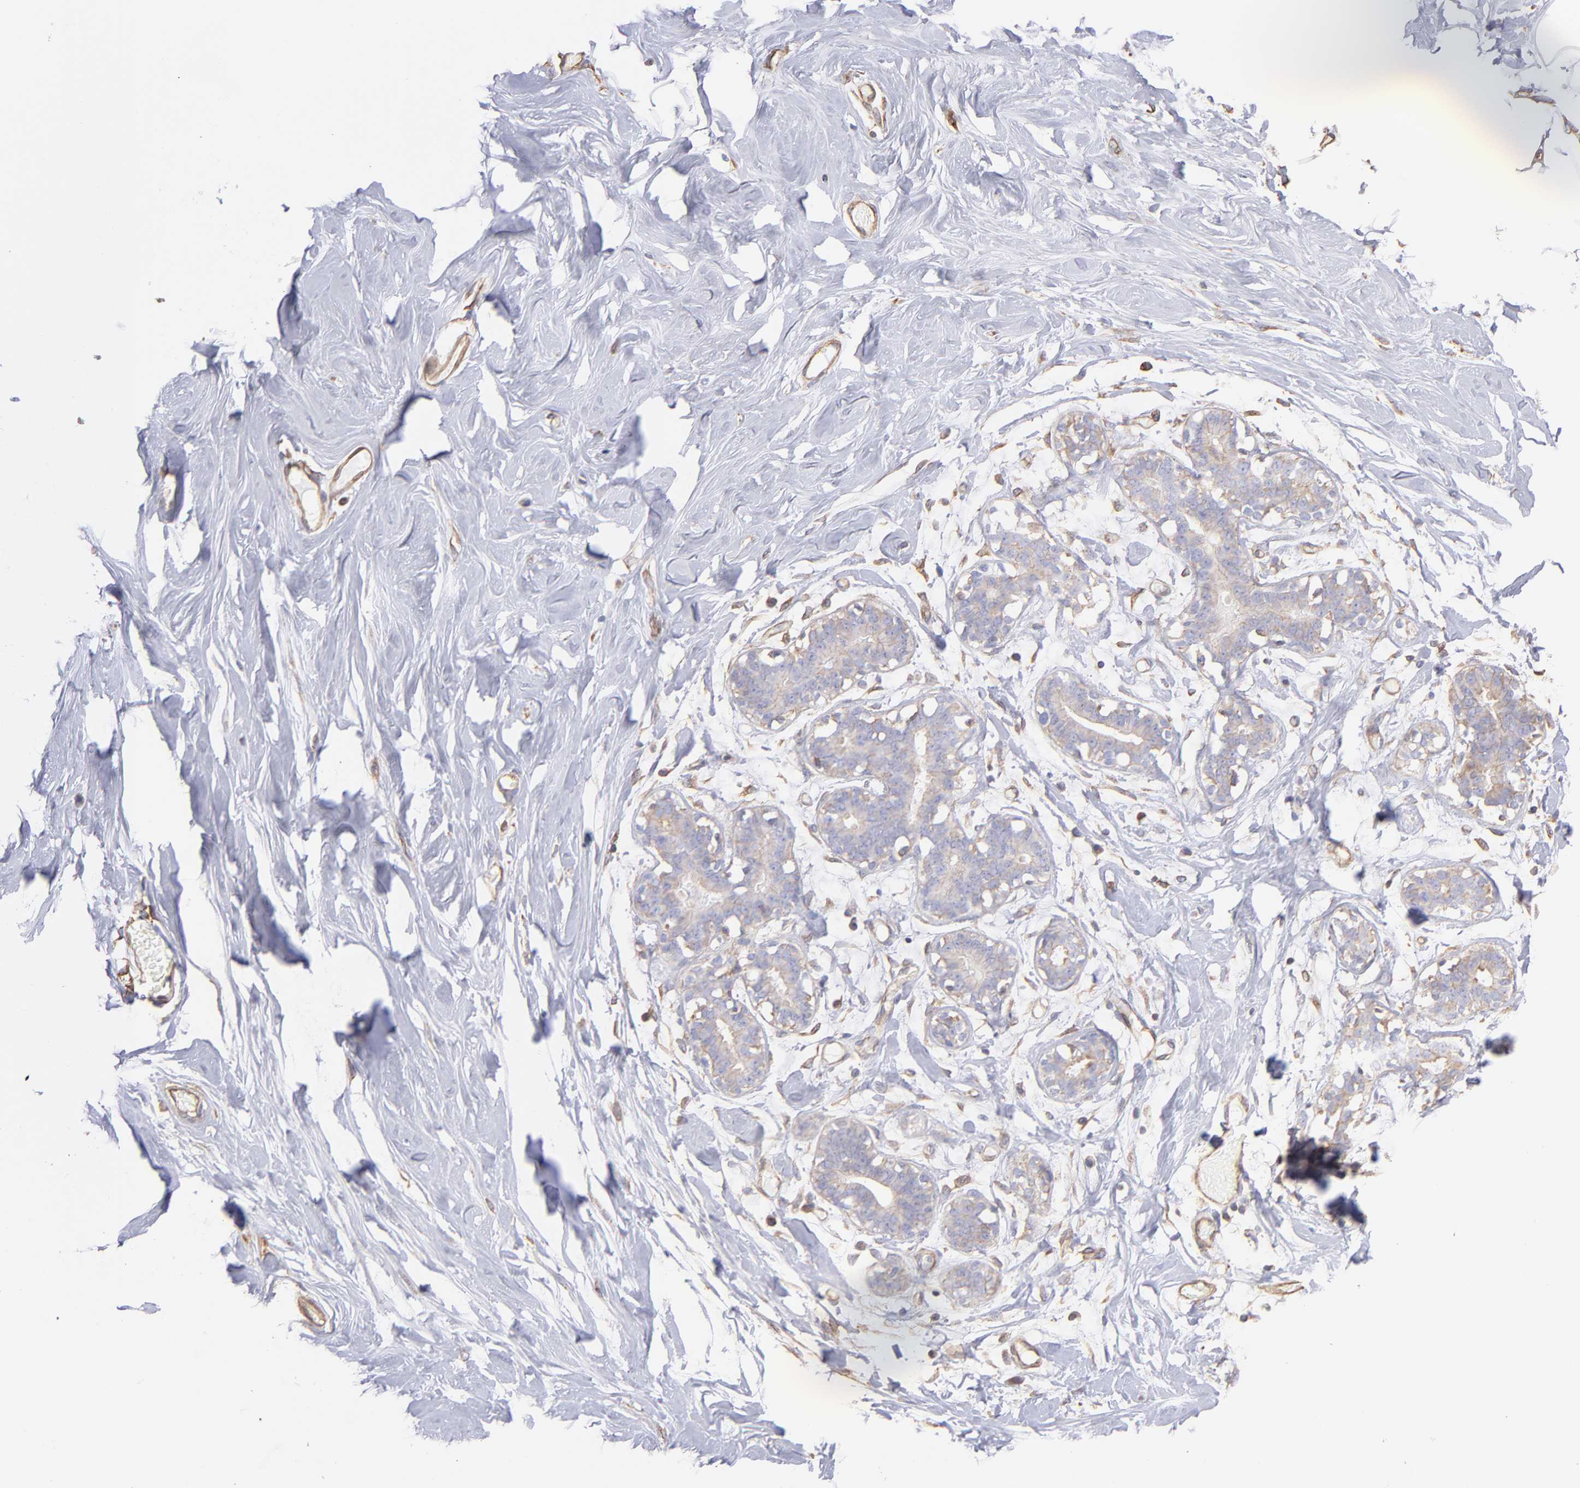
{"staining": {"intensity": "weak", "quantity": "25%-75%", "location": "cytoplasmic/membranous"}, "tissue": "breast", "cell_type": "Glandular cells", "image_type": "normal", "snomed": [{"axis": "morphology", "description": "Normal tissue, NOS"}, {"axis": "topography", "description": "Breast"}, {"axis": "topography", "description": "Soft tissue"}], "caption": "This photomicrograph exhibits benign breast stained with IHC to label a protein in brown. The cytoplasmic/membranous of glandular cells show weak positivity for the protein. Nuclei are counter-stained blue.", "gene": "PLEC", "patient": {"sex": "female", "age": 25}}